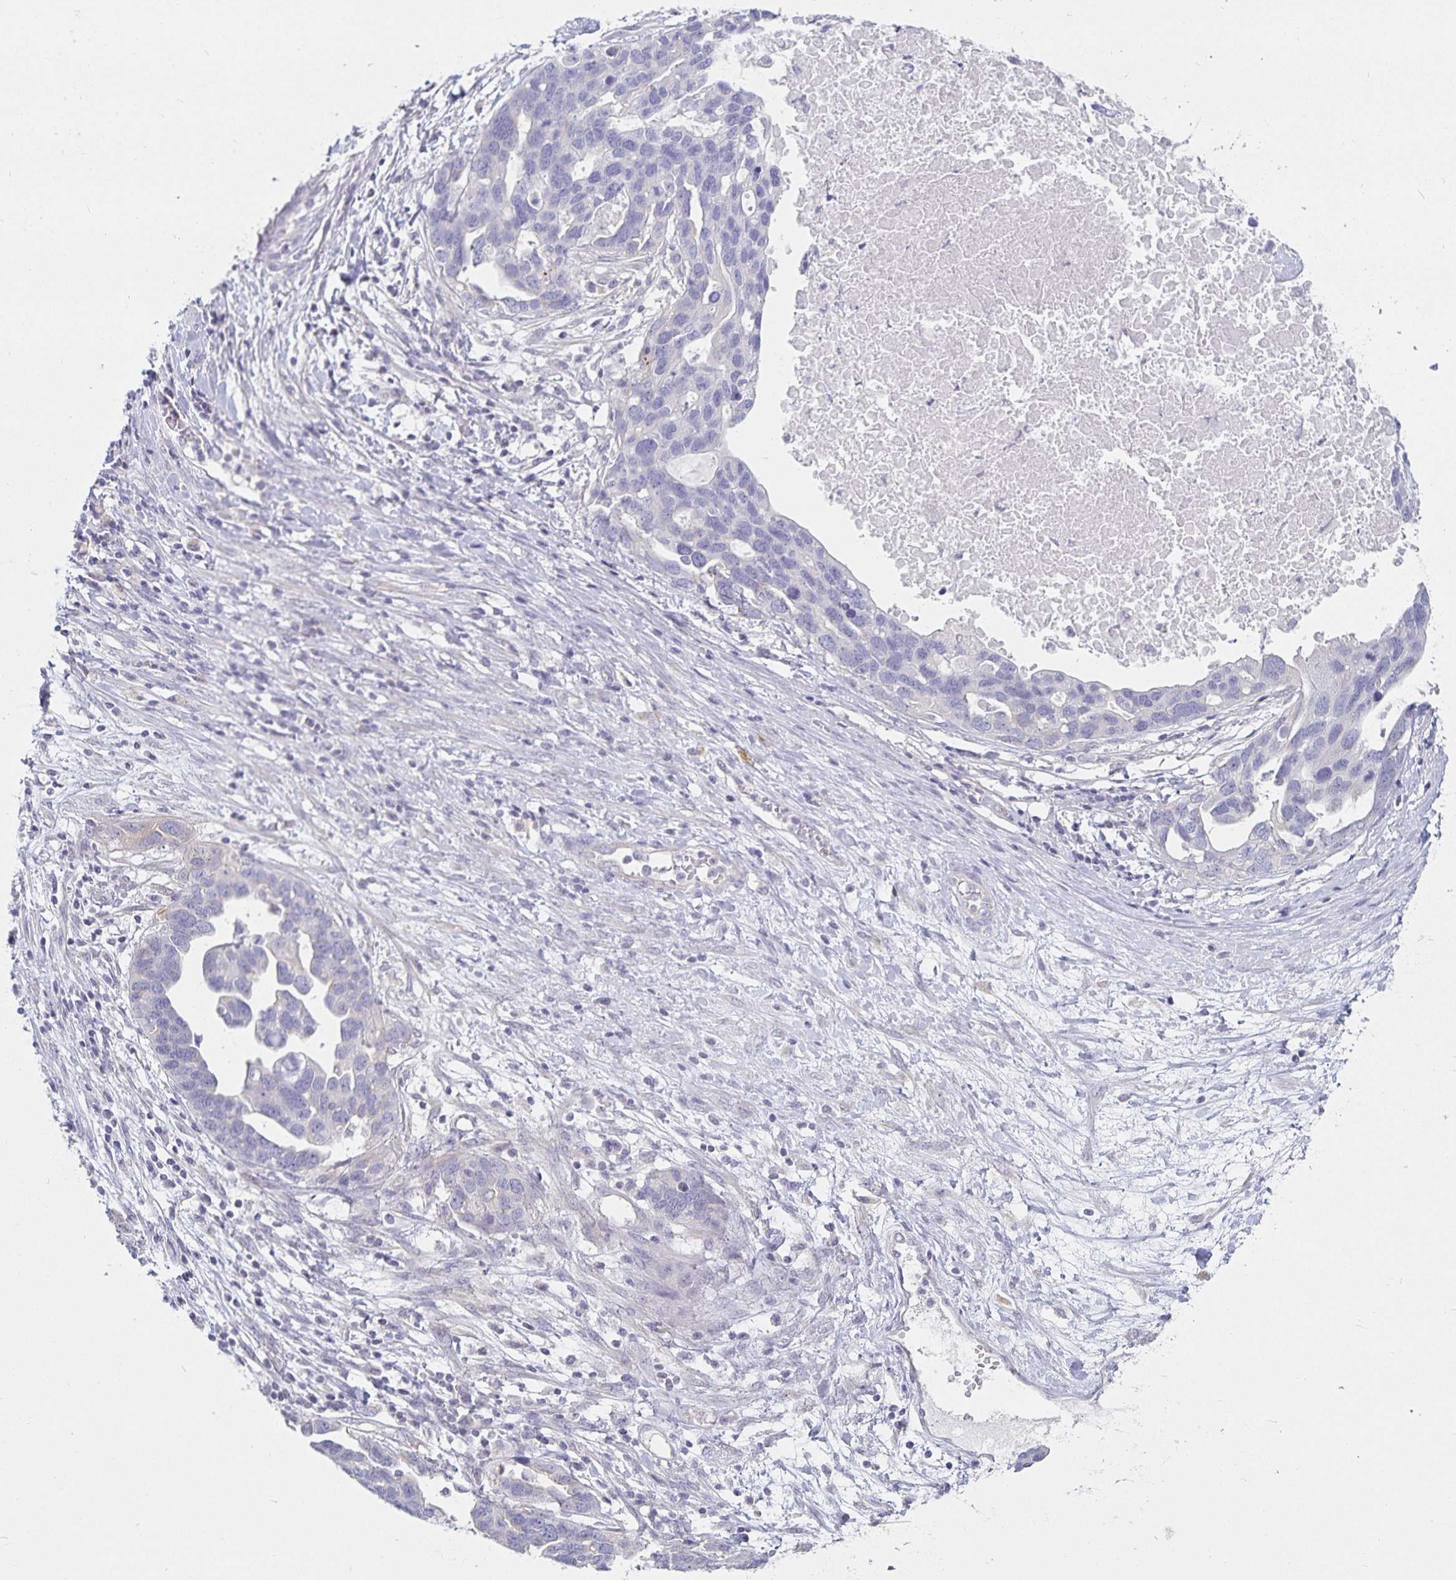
{"staining": {"intensity": "negative", "quantity": "none", "location": "none"}, "tissue": "ovarian cancer", "cell_type": "Tumor cells", "image_type": "cancer", "snomed": [{"axis": "morphology", "description": "Cystadenocarcinoma, serous, NOS"}, {"axis": "topography", "description": "Ovary"}], "caption": "The micrograph demonstrates no staining of tumor cells in ovarian serous cystadenocarcinoma.", "gene": "SFTPA1", "patient": {"sex": "female", "age": 54}}